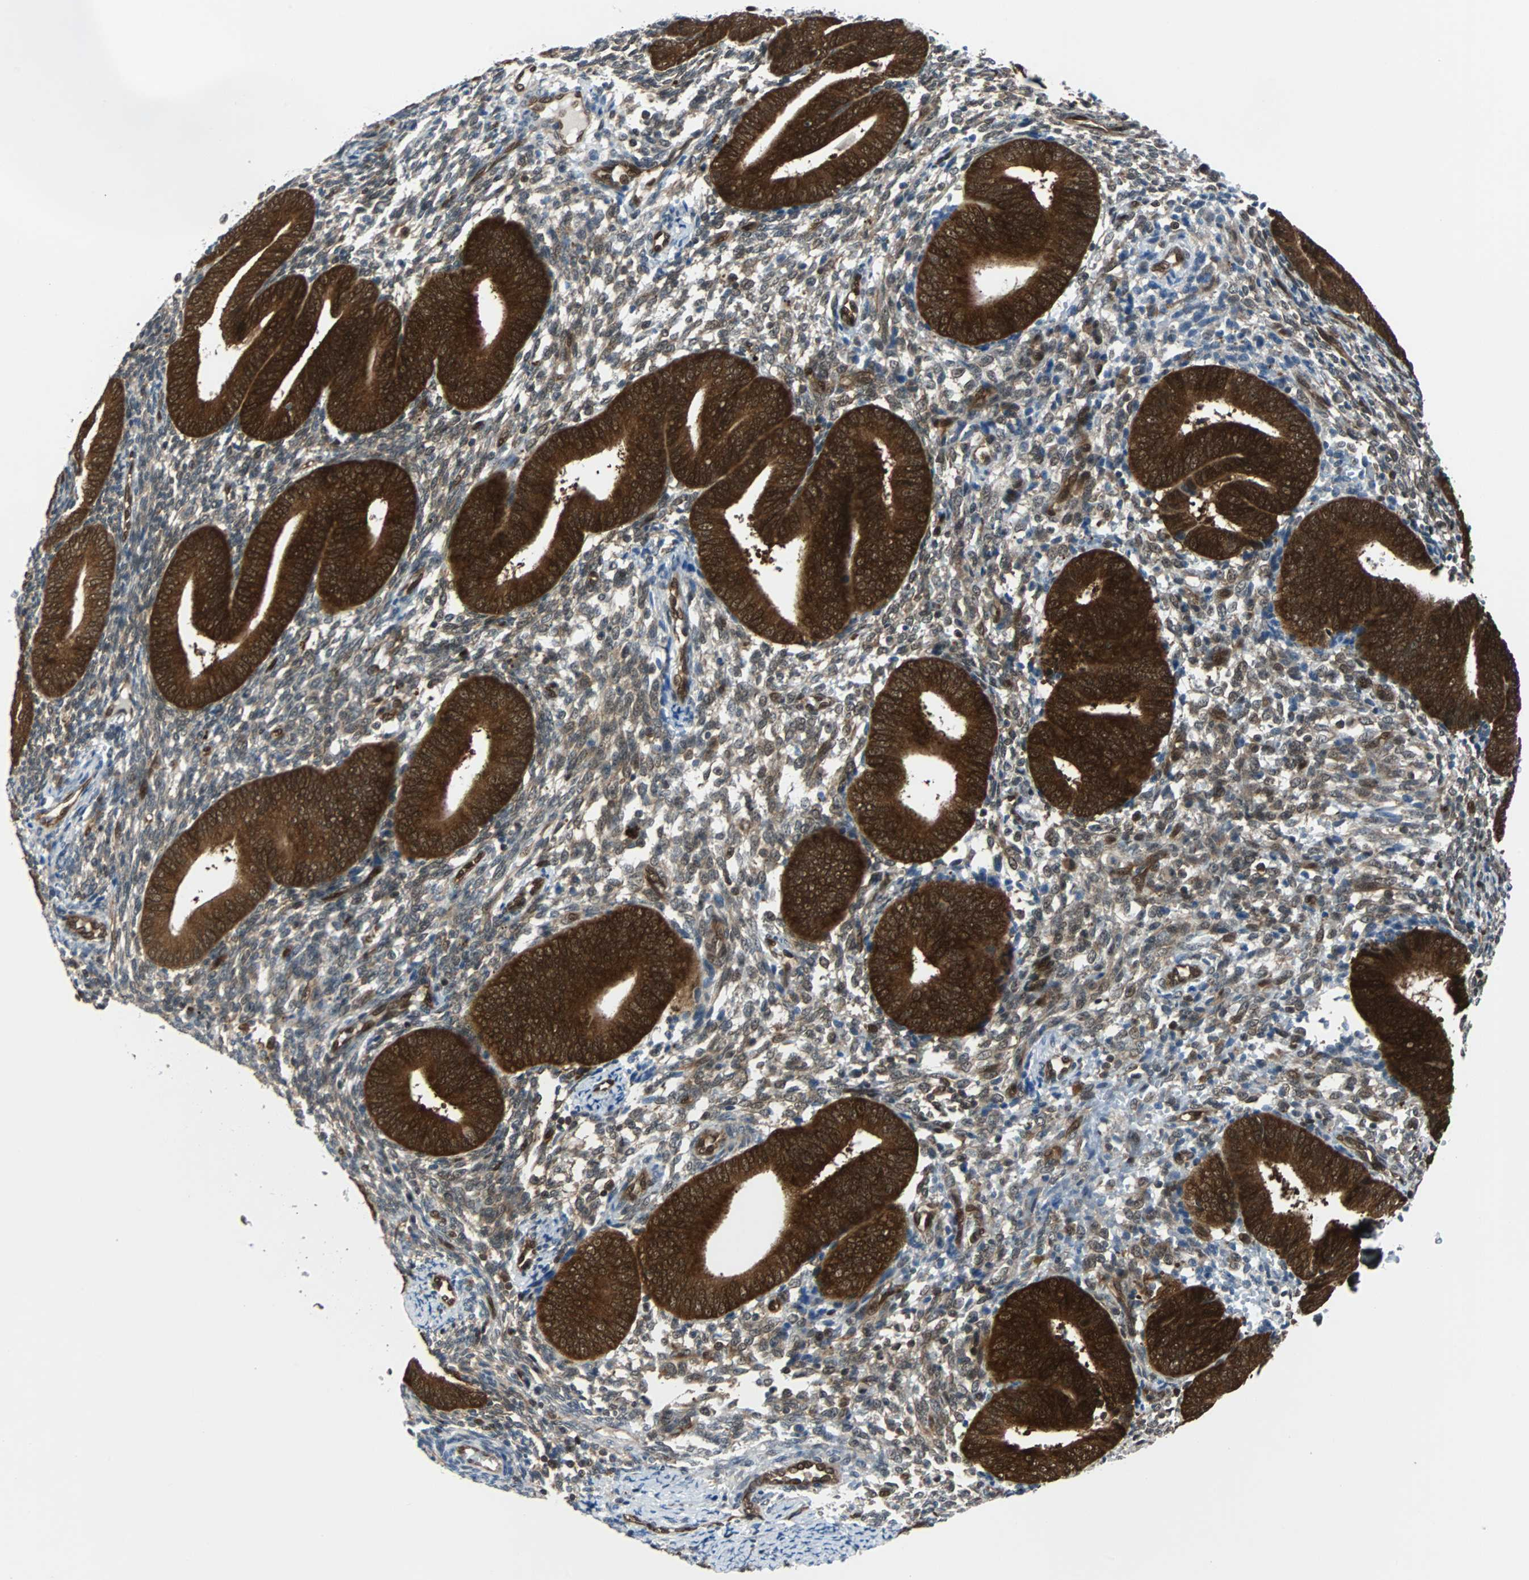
{"staining": {"intensity": "moderate", "quantity": "25%-75%", "location": "nuclear"}, "tissue": "endometrium", "cell_type": "Cells in endometrial stroma", "image_type": "normal", "snomed": [{"axis": "morphology", "description": "Normal tissue, NOS"}, {"axis": "topography", "description": "Uterus"}, {"axis": "topography", "description": "Endometrium"}], "caption": "The image displays staining of benign endometrium, revealing moderate nuclear protein staining (brown color) within cells in endometrial stroma.", "gene": "MAP2K6", "patient": {"sex": "female", "age": 33}}